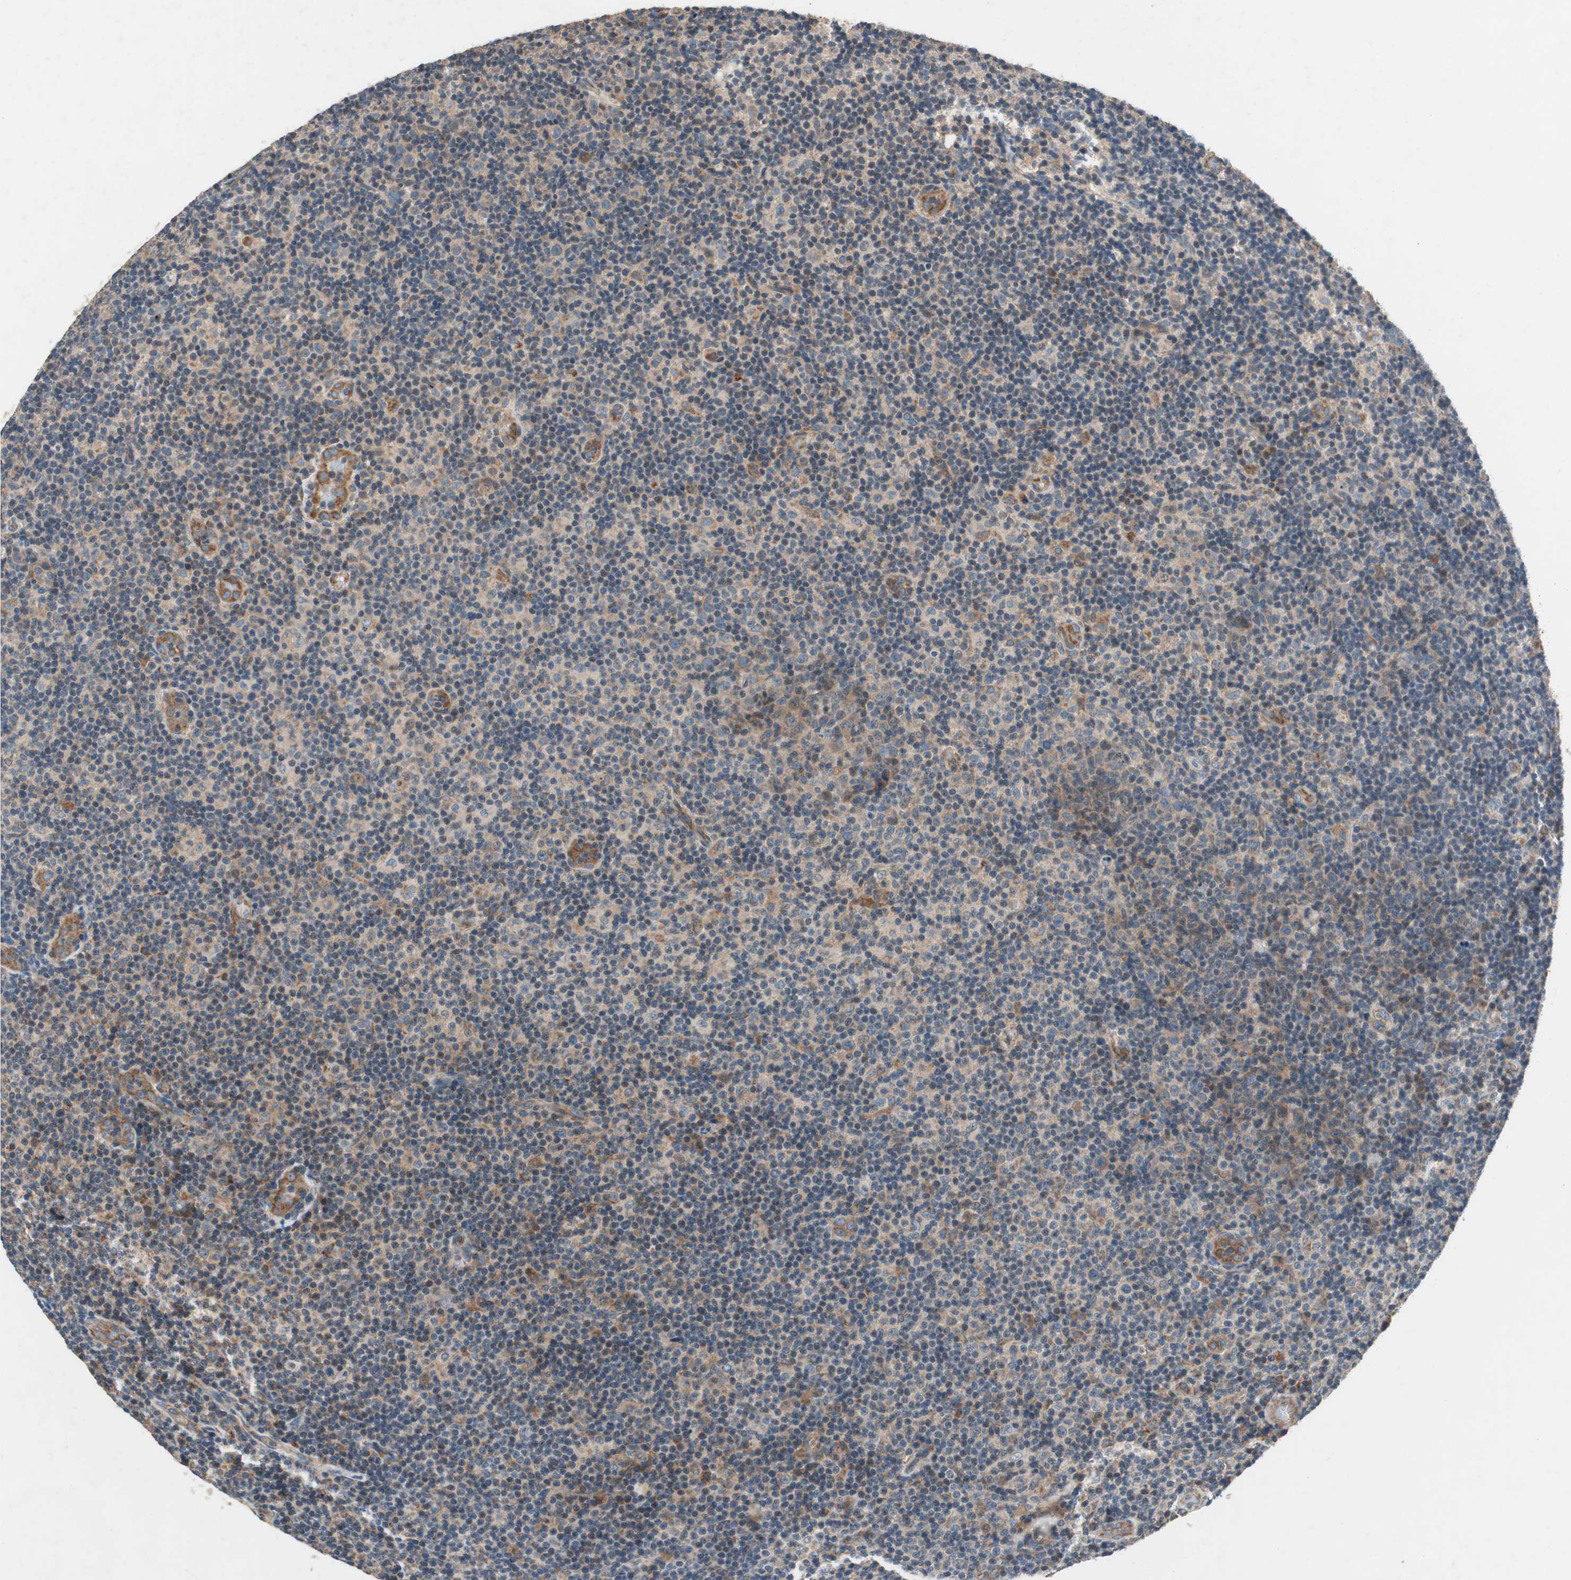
{"staining": {"intensity": "weak", "quantity": "25%-75%", "location": "cytoplasmic/membranous"}, "tissue": "lymphoma", "cell_type": "Tumor cells", "image_type": "cancer", "snomed": [{"axis": "morphology", "description": "Malignant lymphoma, non-Hodgkin's type, Low grade"}, {"axis": "topography", "description": "Lymph node"}], "caption": "Immunohistochemistry (DAB (3,3'-diaminobenzidine)) staining of lymphoma reveals weak cytoplasmic/membranous protein expression in about 25%-75% of tumor cells.", "gene": "HPN", "patient": {"sex": "male", "age": 83}}